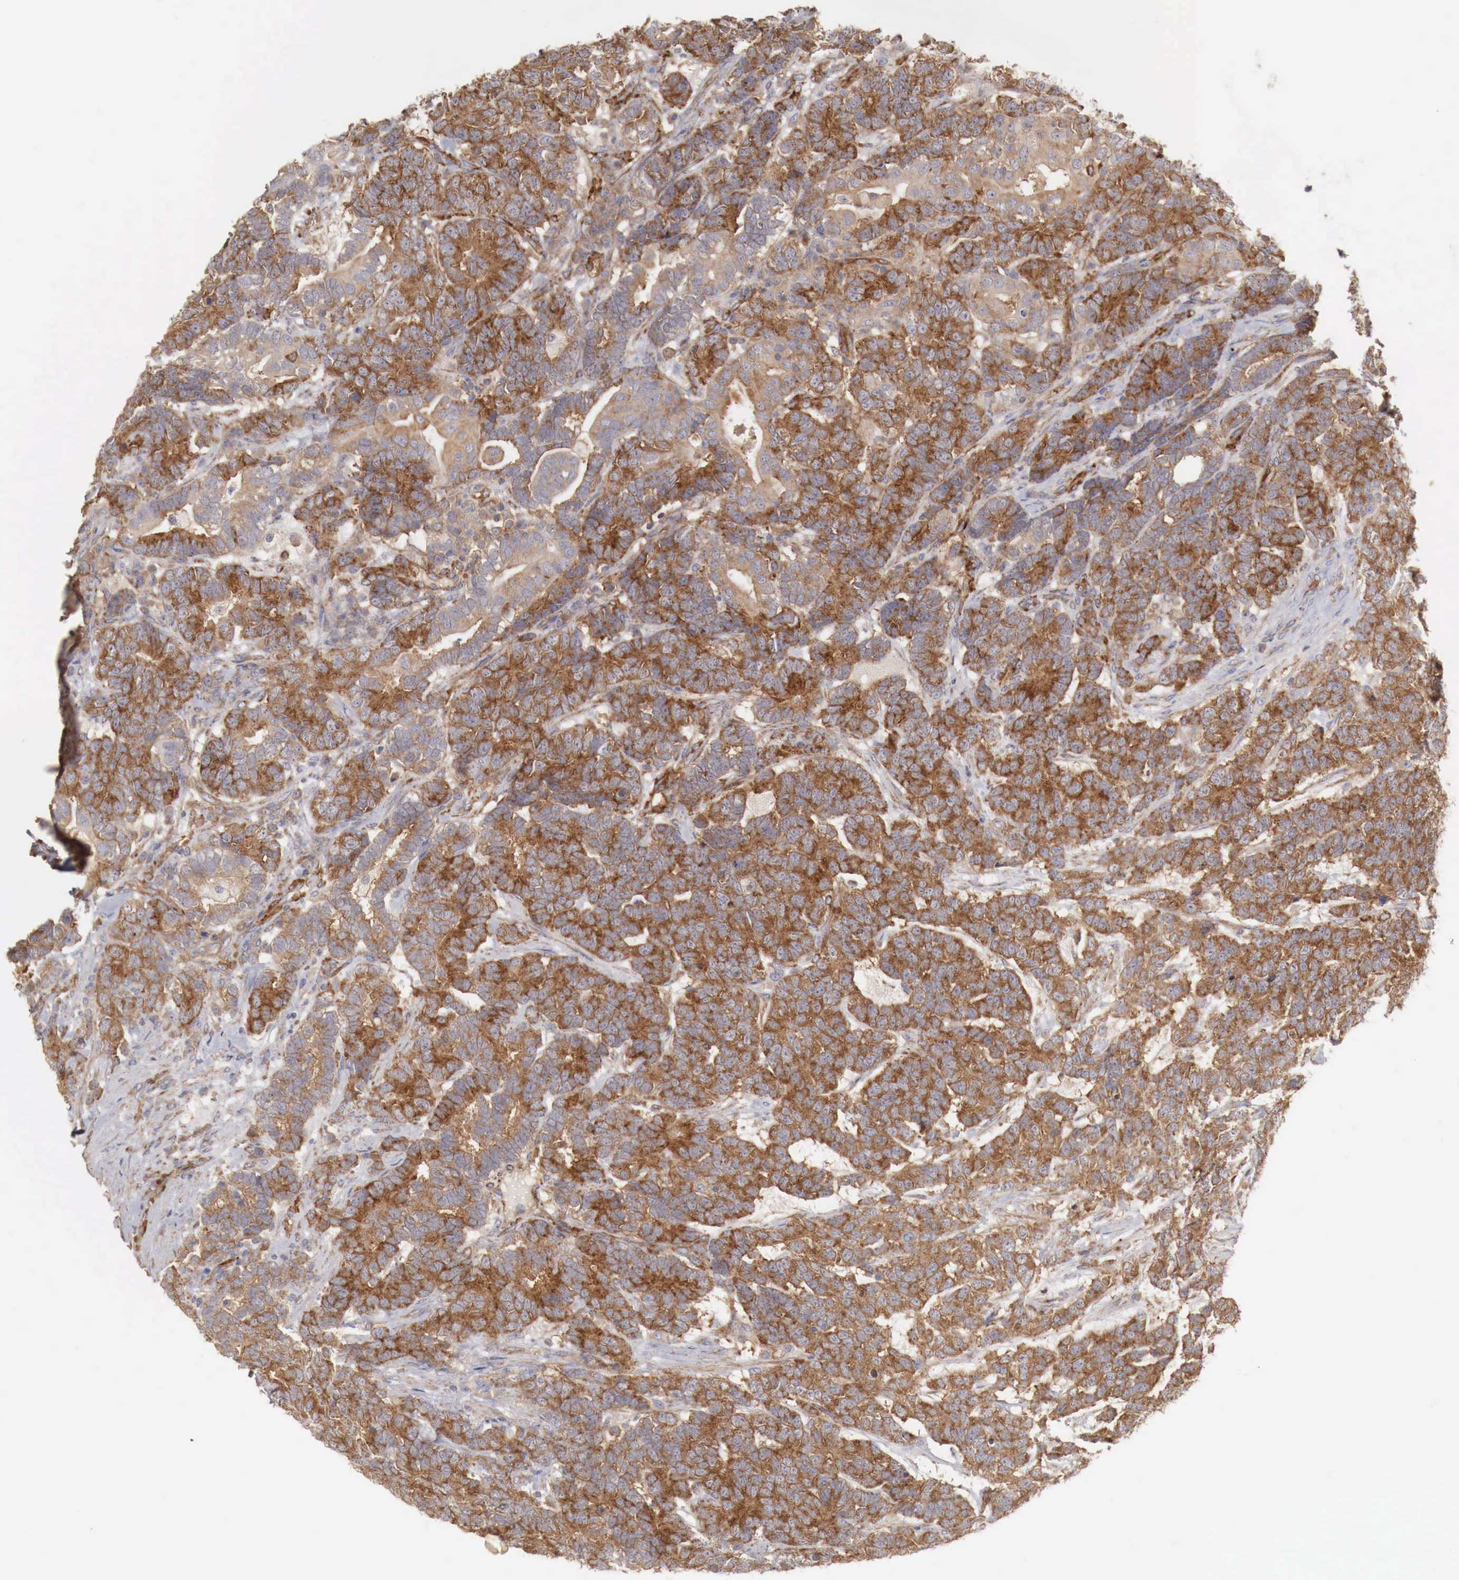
{"staining": {"intensity": "strong", "quantity": "25%-75%", "location": "cytoplasmic/membranous"}, "tissue": "testis cancer", "cell_type": "Tumor cells", "image_type": "cancer", "snomed": [{"axis": "morphology", "description": "Carcinoma, Embryonal, NOS"}, {"axis": "topography", "description": "Testis"}], "caption": "Protein staining of testis cancer (embryonal carcinoma) tissue displays strong cytoplasmic/membranous staining in approximately 25%-75% of tumor cells. The staining is performed using DAB brown chromogen to label protein expression. The nuclei are counter-stained blue using hematoxylin.", "gene": "ARMCX4", "patient": {"sex": "male", "age": 26}}